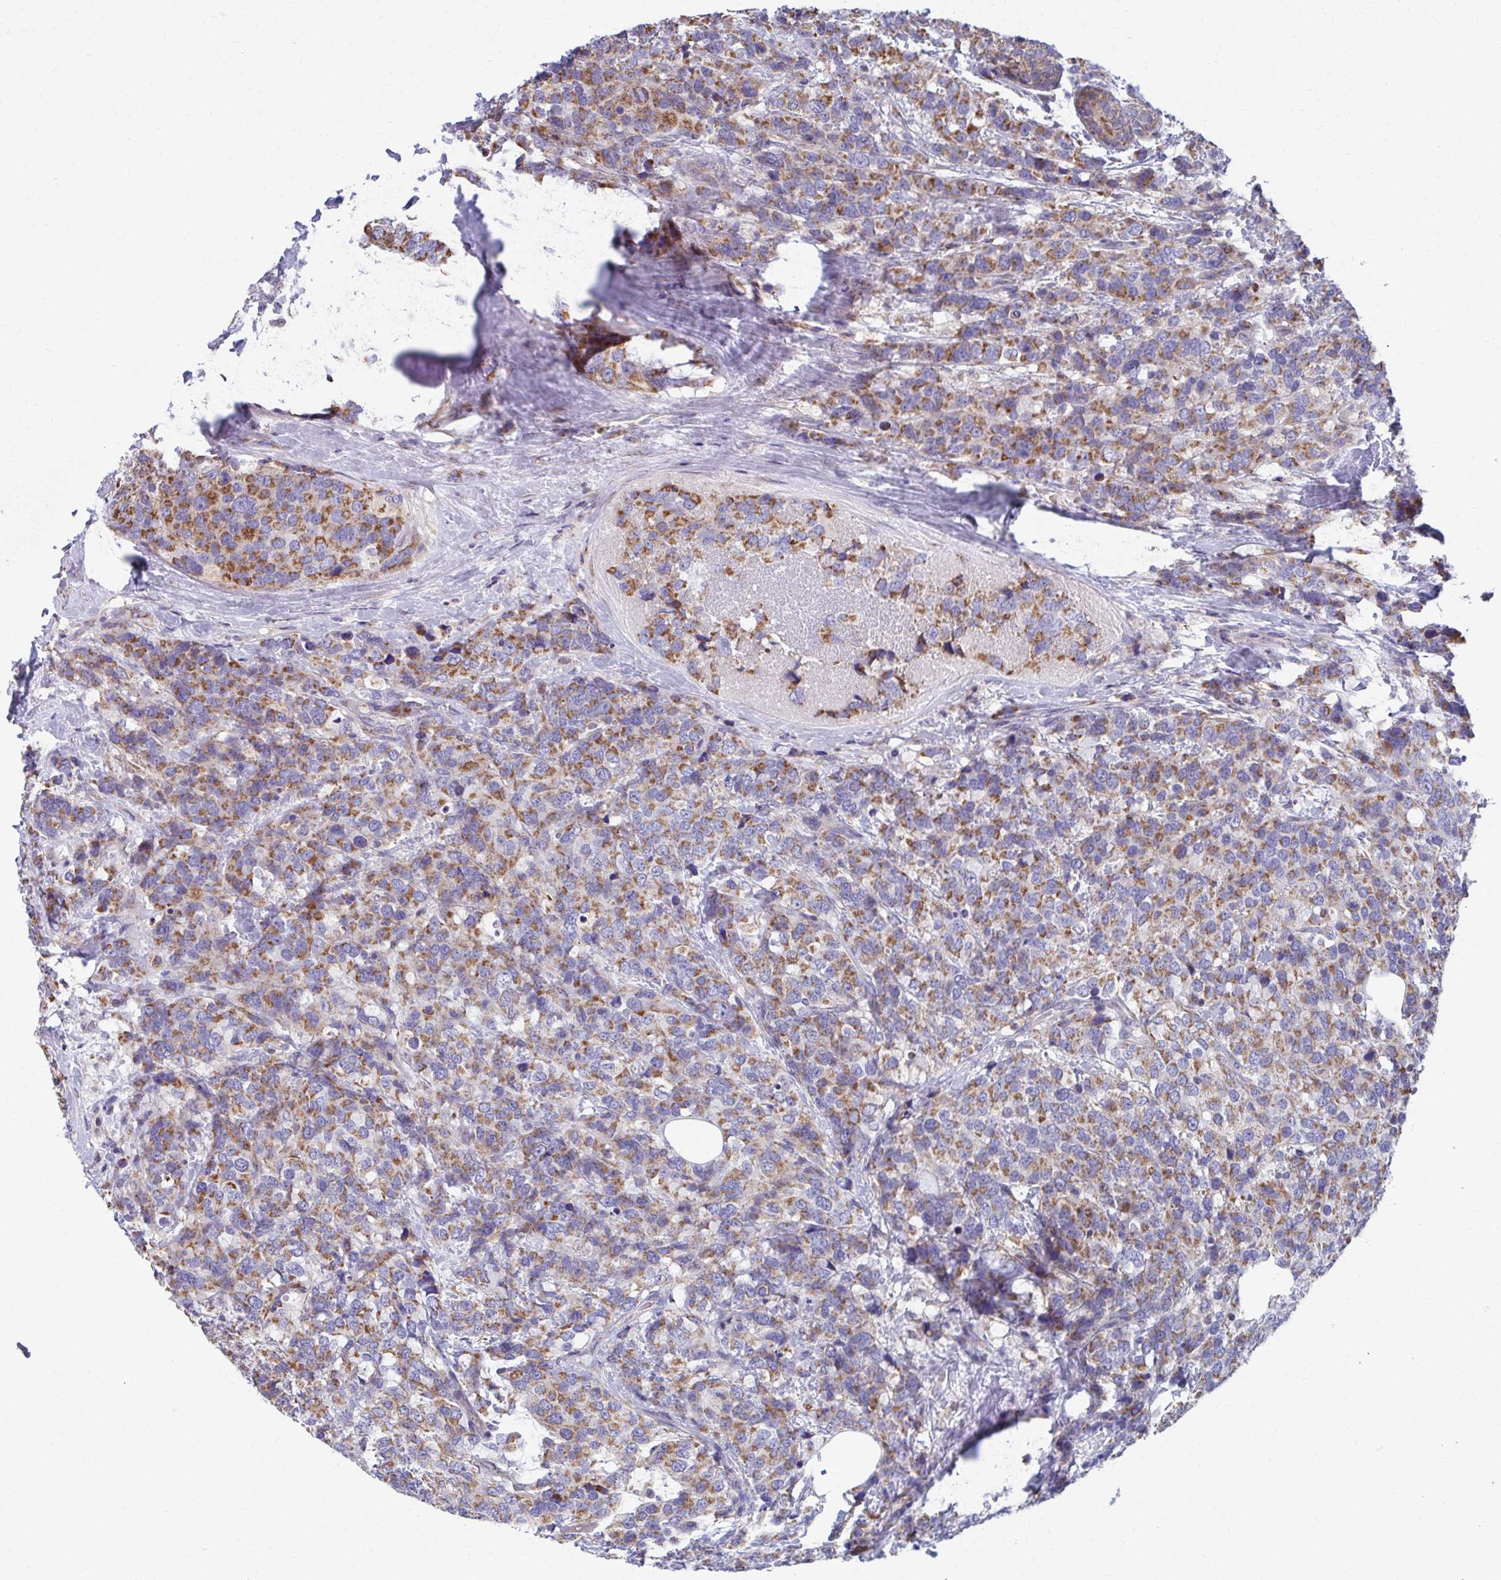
{"staining": {"intensity": "moderate", "quantity": ">75%", "location": "cytoplasmic/membranous"}, "tissue": "breast cancer", "cell_type": "Tumor cells", "image_type": "cancer", "snomed": [{"axis": "morphology", "description": "Lobular carcinoma"}, {"axis": "topography", "description": "Breast"}], "caption": "IHC of breast lobular carcinoma exhibits medium levels of moderate cytoplasmic/membranous staining in about >75% of tumor cells. (Brightfield microscopy of DAB IHC at high magnification).", "gene": "RCC1L", "patient": {"sex": "female", "age": 59}}